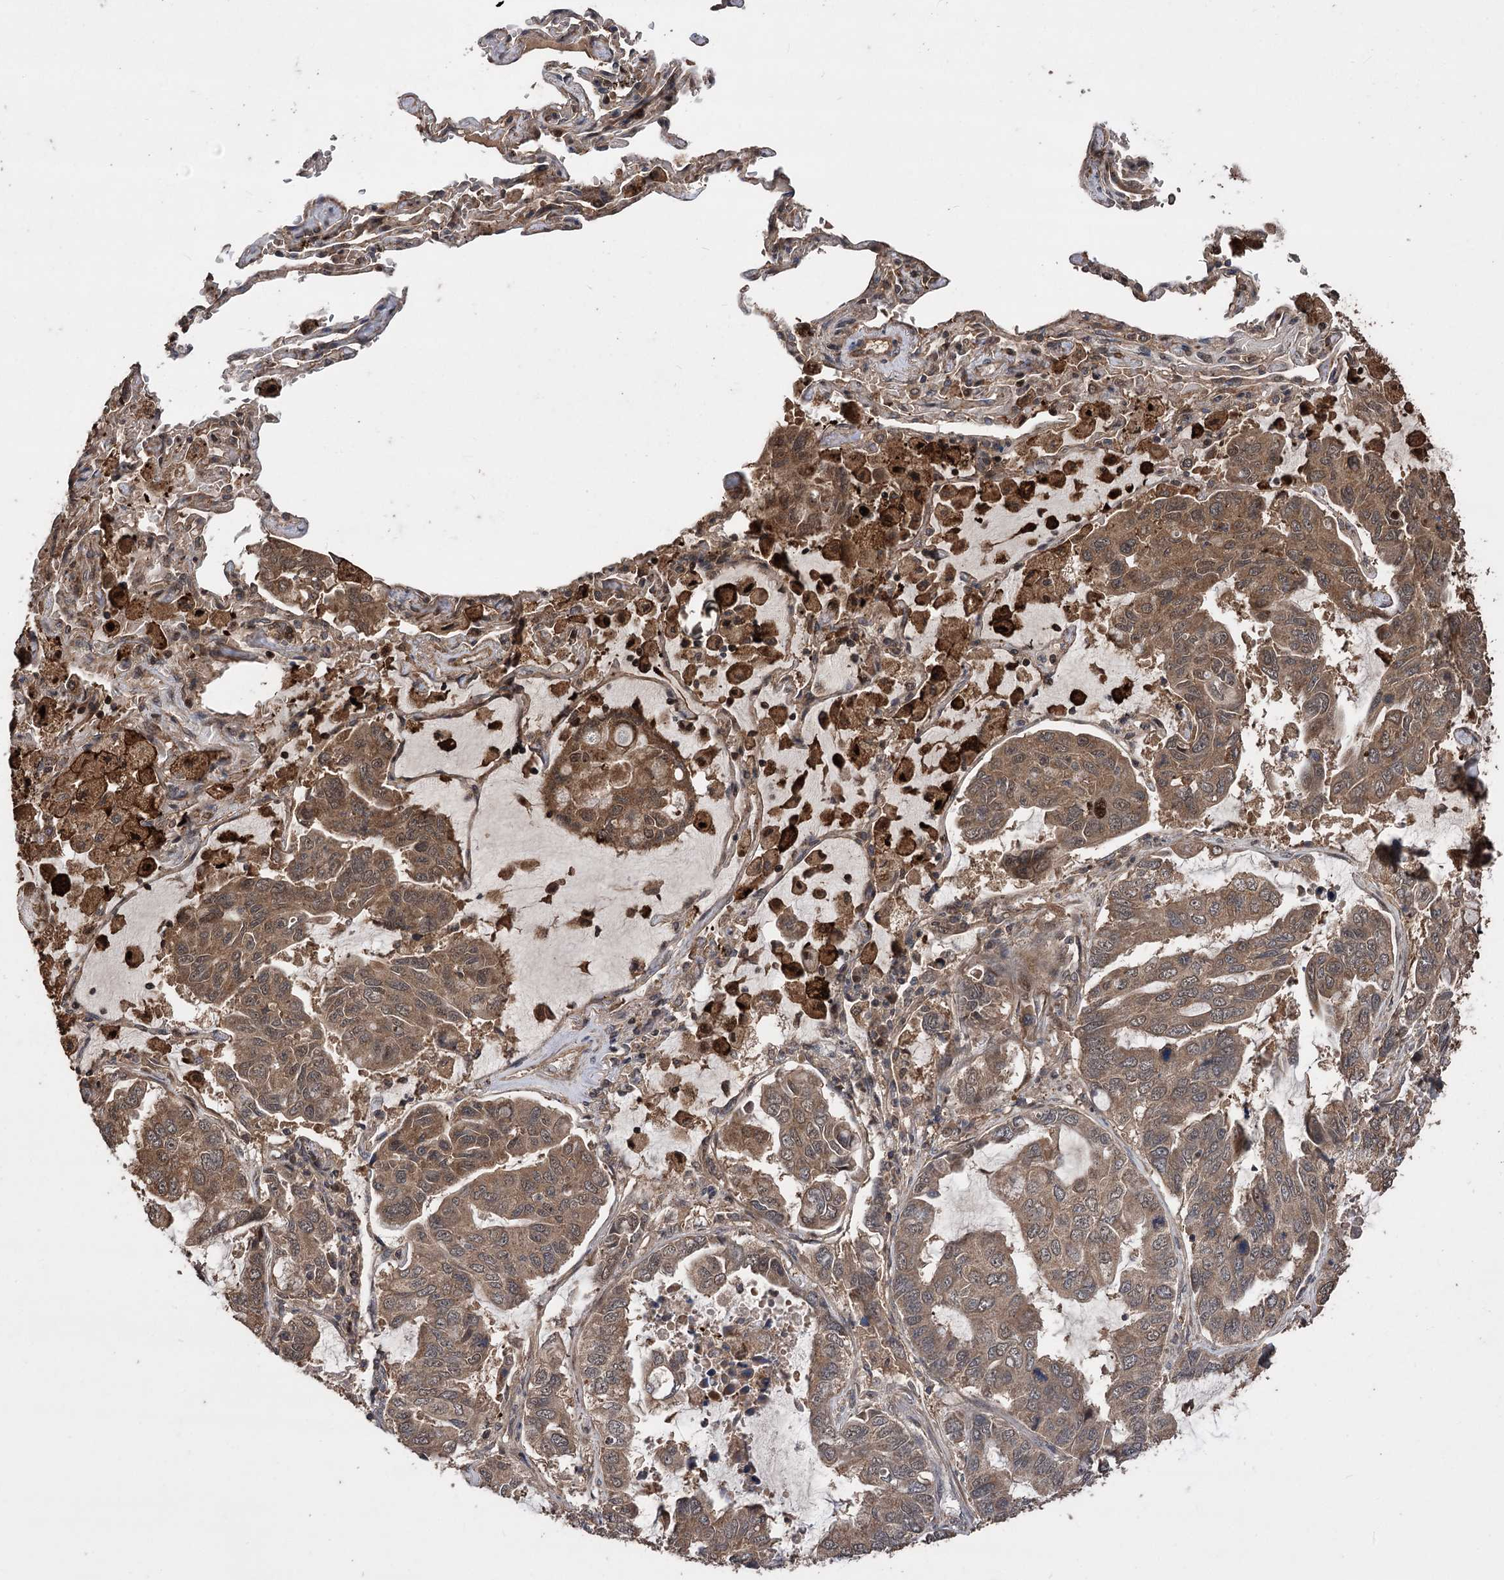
{"staining": {"intensity": "moderate", "quantity": ">75%", "location": "cytoplasmic/membranous"}, "tissue": "lung cancer", "cell_type": "Tumor cells", "image_type": "cancer", "snomed": [{"axis": "morphology", "description": "Adenocarcinoma, NOS"}, {"axis": "topography", "description": "Lung"}], "caption": "Immunohistochemical staining of human lung cancer shows medium levels of moderate cytoplasmic/membranous protein expression in about >75% of tumor cells. The protein of interest is shown in brown color, while the nuclei are stained blue.", "gene": "RASSF3", "patient": {"sex": "male", "age": 64}}